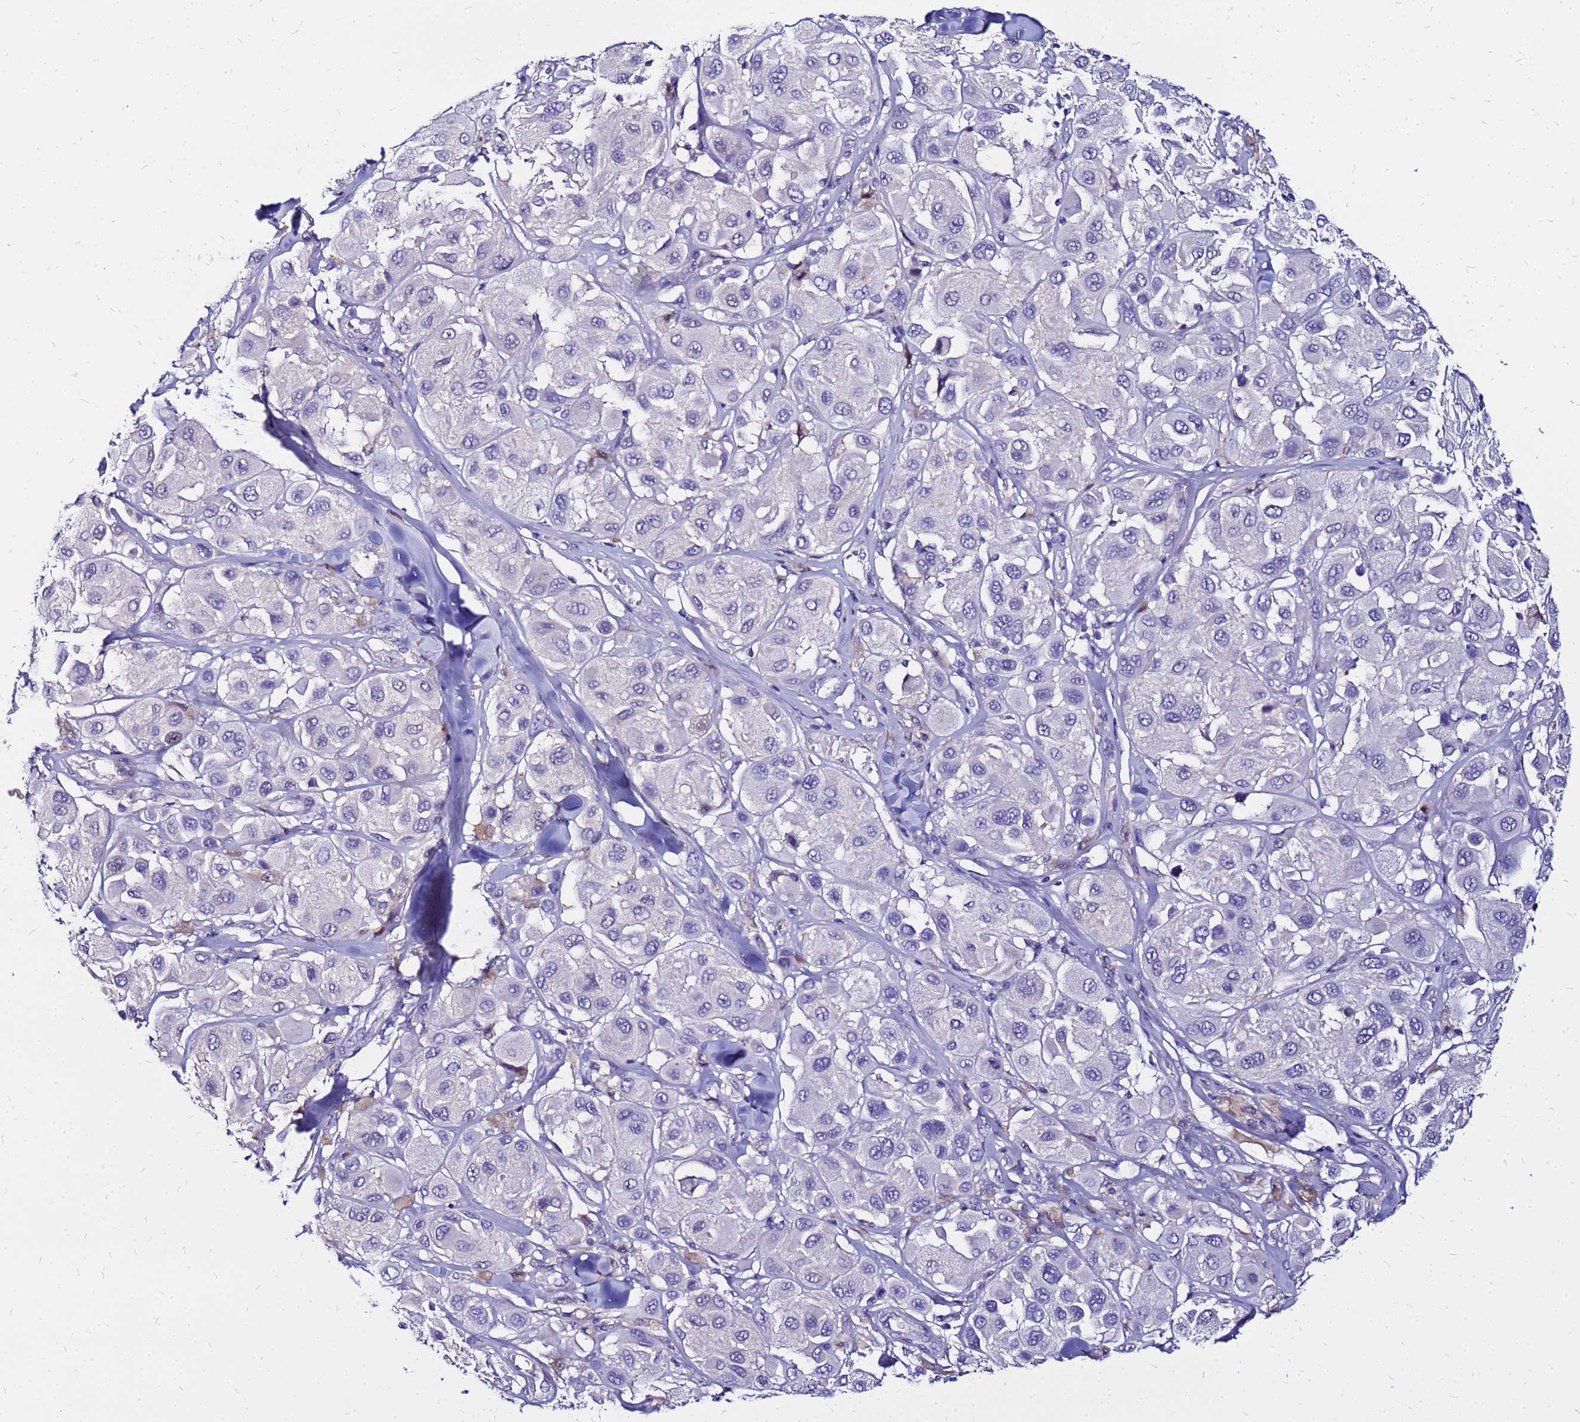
{"staining": {"intensity": "negative", "quantity": "none", "location": "none"}, "tissue": "melanoma", "cell_type": "Tumor cells", "image_type": "cancer", "snomed": [{"axis": "morphology", "description": "Malignant melanoma, Metastatic site"}, {"axis": "topography", "description": "Skin"}], "caption": "There is no significant staining in tumor cells of malignant melanoma (metastatic site). (Stains: DAB IHC with hematoxylin counter stain, Microscopy: brightfield microscopy at high magnification).", "gene": "ARHGEF5", "patient": {"sex": "male", "age": 41}}